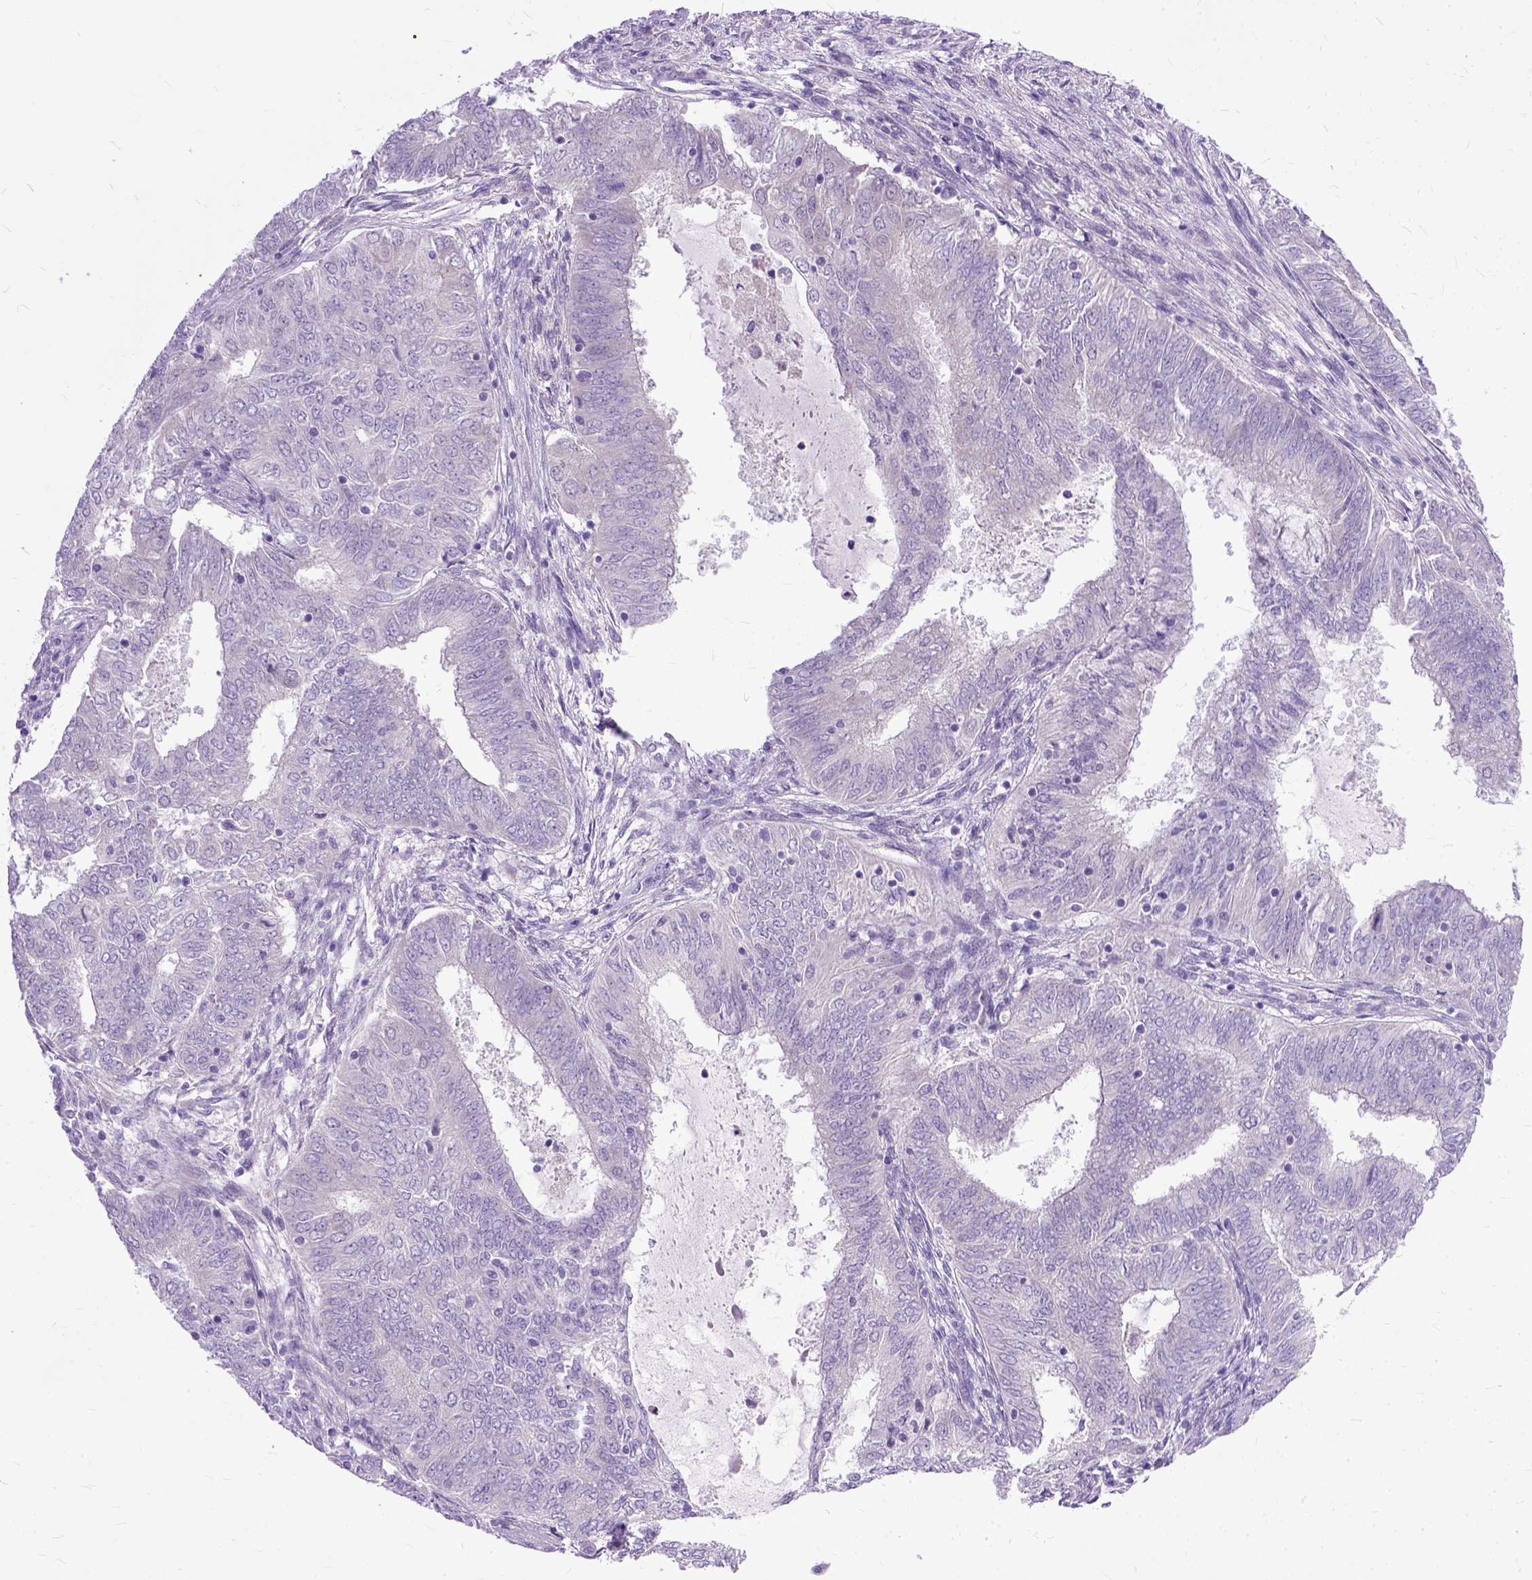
{"staining": {"intensity": "negative", "quantity": "none", "location": "none"}, "tissue": "endometrial cancer", "cell_type": "Tumor cells", "image_type": "cancer", "snomed": [{"axis": "morphology", "description": "Adenocarcinoma, NOS"}, {"axis": "topography", "description": "Endometrium"}], "caption": "This is an IHC photomicrograph of endometrial cancer. There is no expression in tumor cells.", "gene": "TCEAL7", "patient": {"sex": "female", "age": 62}}